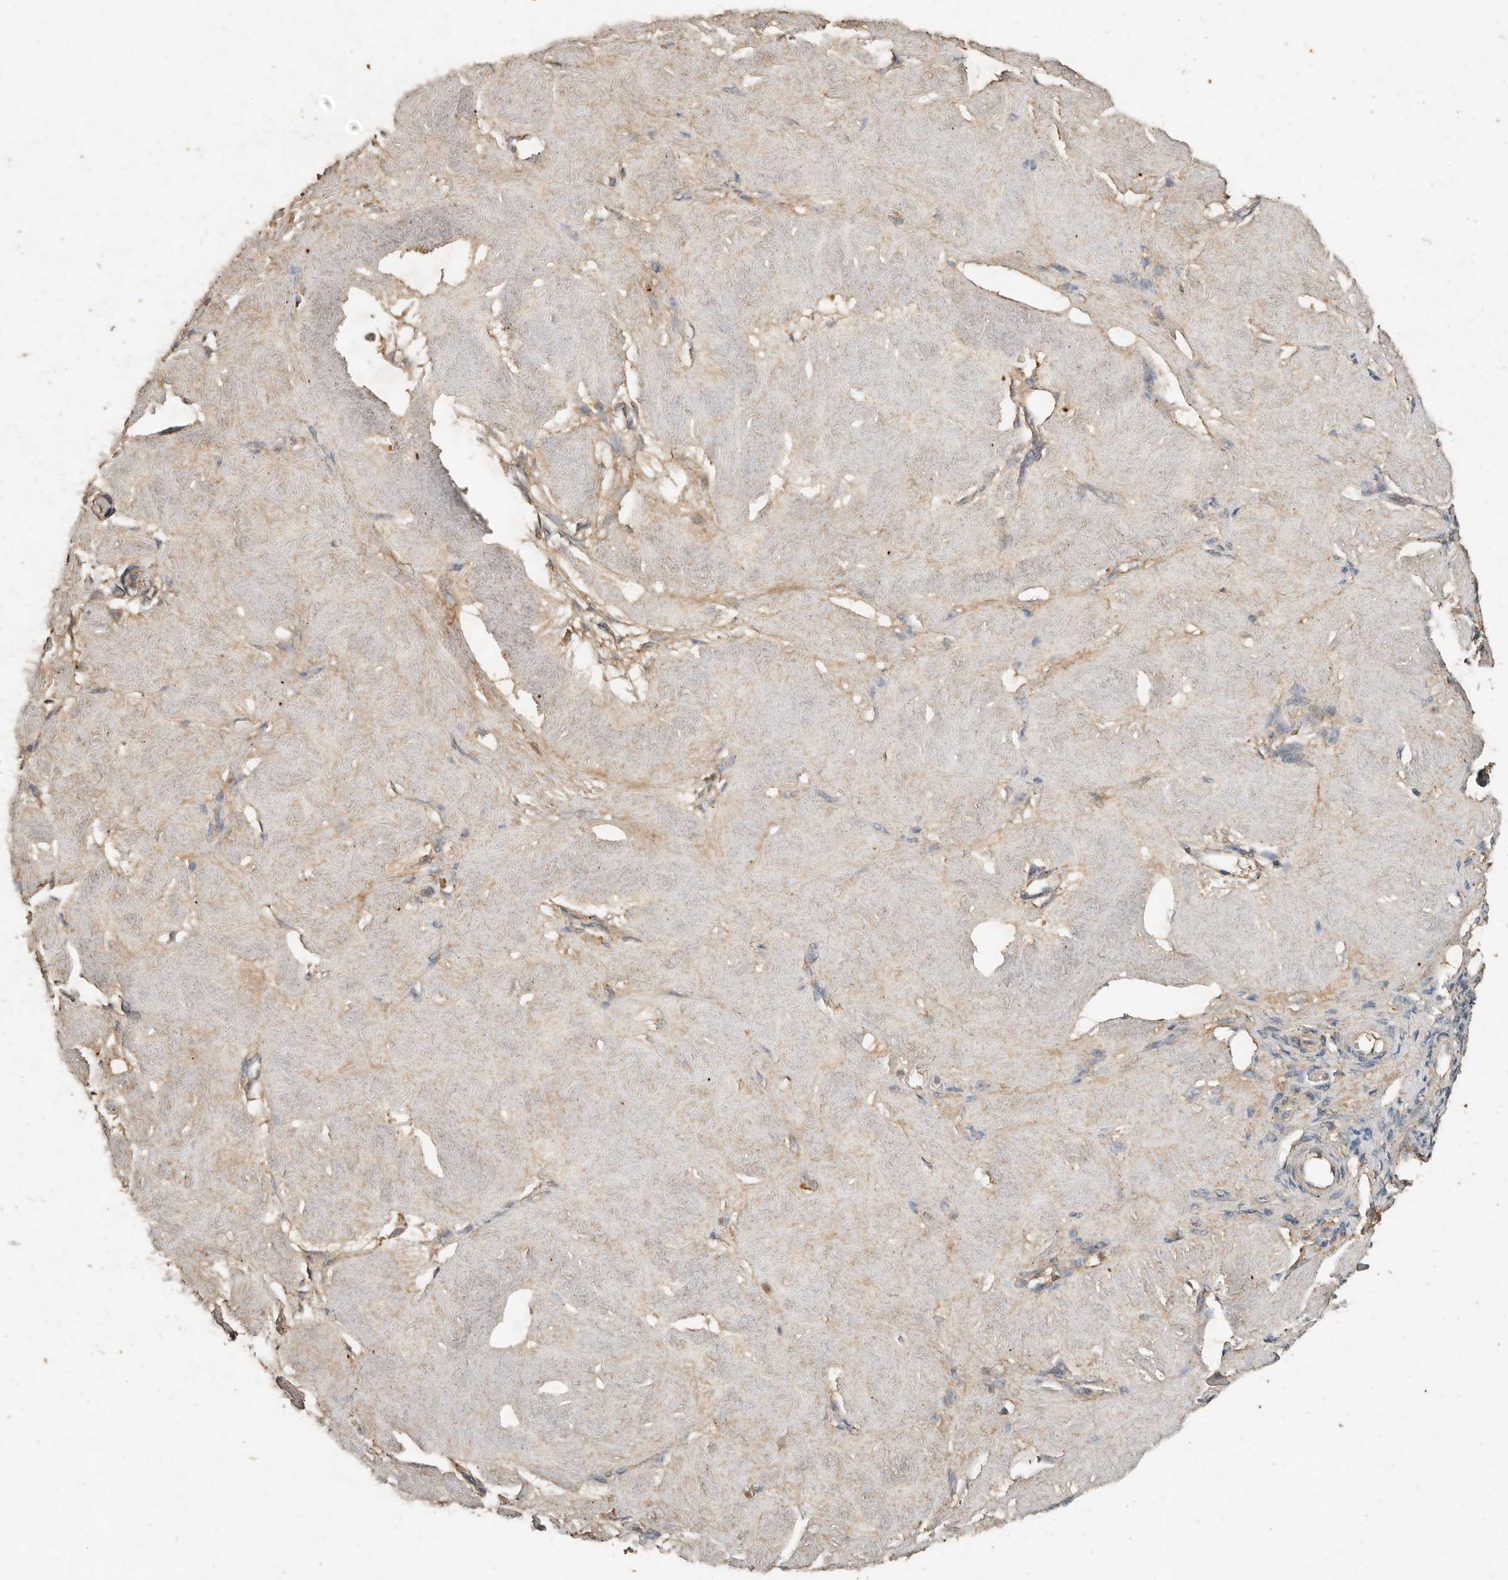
{"staining": {"intensity": "weak", "quantity": ">75%", "location": "cytoplasmic/membranous"}, "tissue": "adipose tissue", "cell_type": "Adipocytes", "image_type": "normal", "snomed": [{"axis": "morphology", "description": "Normal tissue, NOS"}, {"axis": "topography", "description": "Vascular tissue"}, {"axis": "topography", "description": "Fallopian tube"}, {"axis": "topography", "description": "Ovary"}], "caption": "Adipocytes display weak cytoplasmic/membranous staining in about >75% of cells in normal adipose tissue.", "gene": "CTF1", "patient": {"sex": "female", "age": 67}}